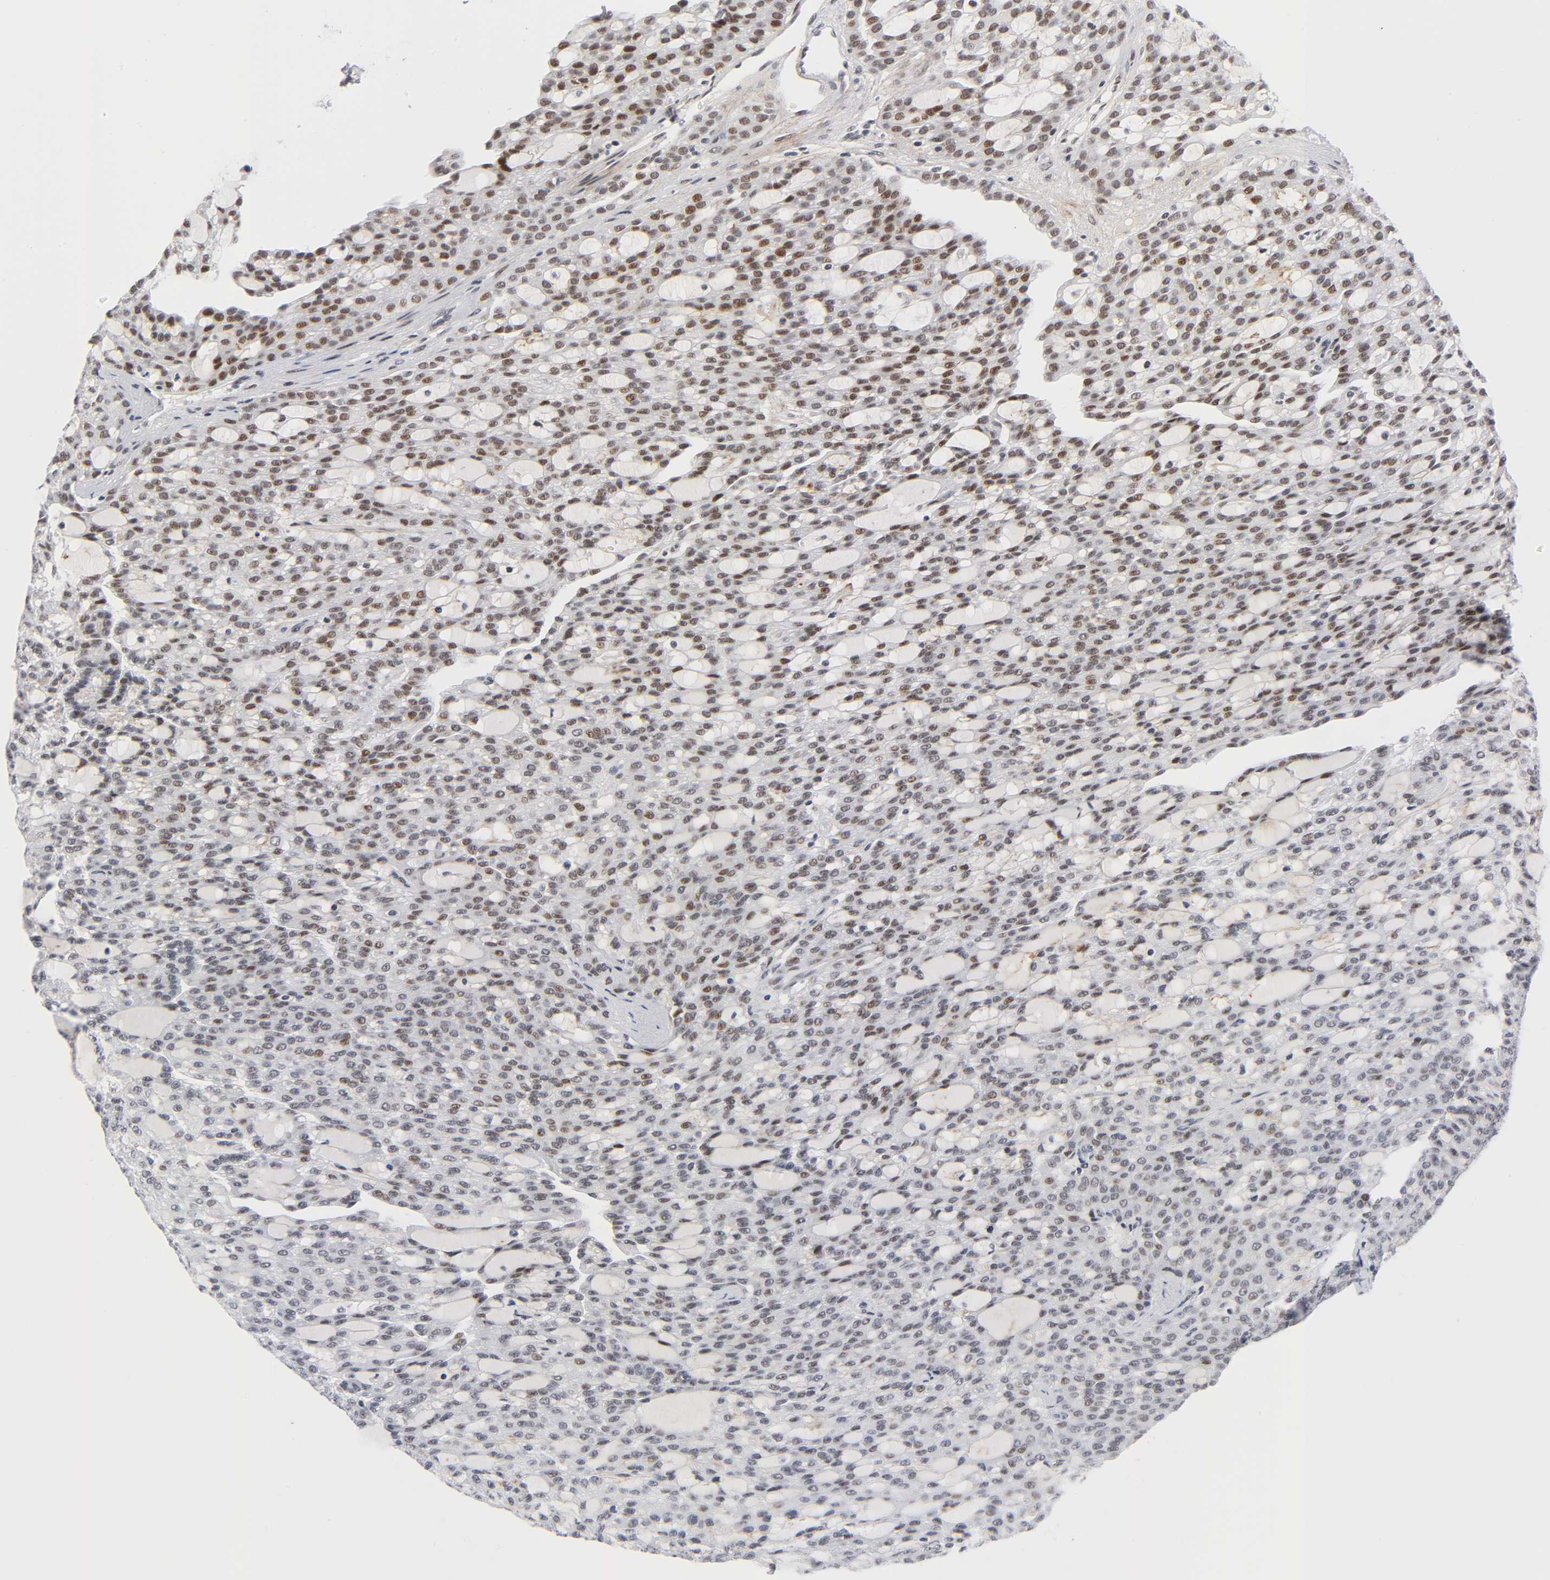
{"staining": {"intensity": "moderate", "quantity": "25%-75%", "location": "nuclear"}, "tissue": "renal cancer", "cell_type": "Tumor cells", "image_type": "cancer", "snomed": [{"axis": "morphology", "description": "Adenocarcinoma, NOS"}, {"axis": "topography", "description": "Kidney"}], "caption": "Adenocarcinoma (renal) stained with a protein marker demonstrates moderate staining in tumor cells.", "gene": "DIDO1", "patient": {"sex": "male", "age": 63}}